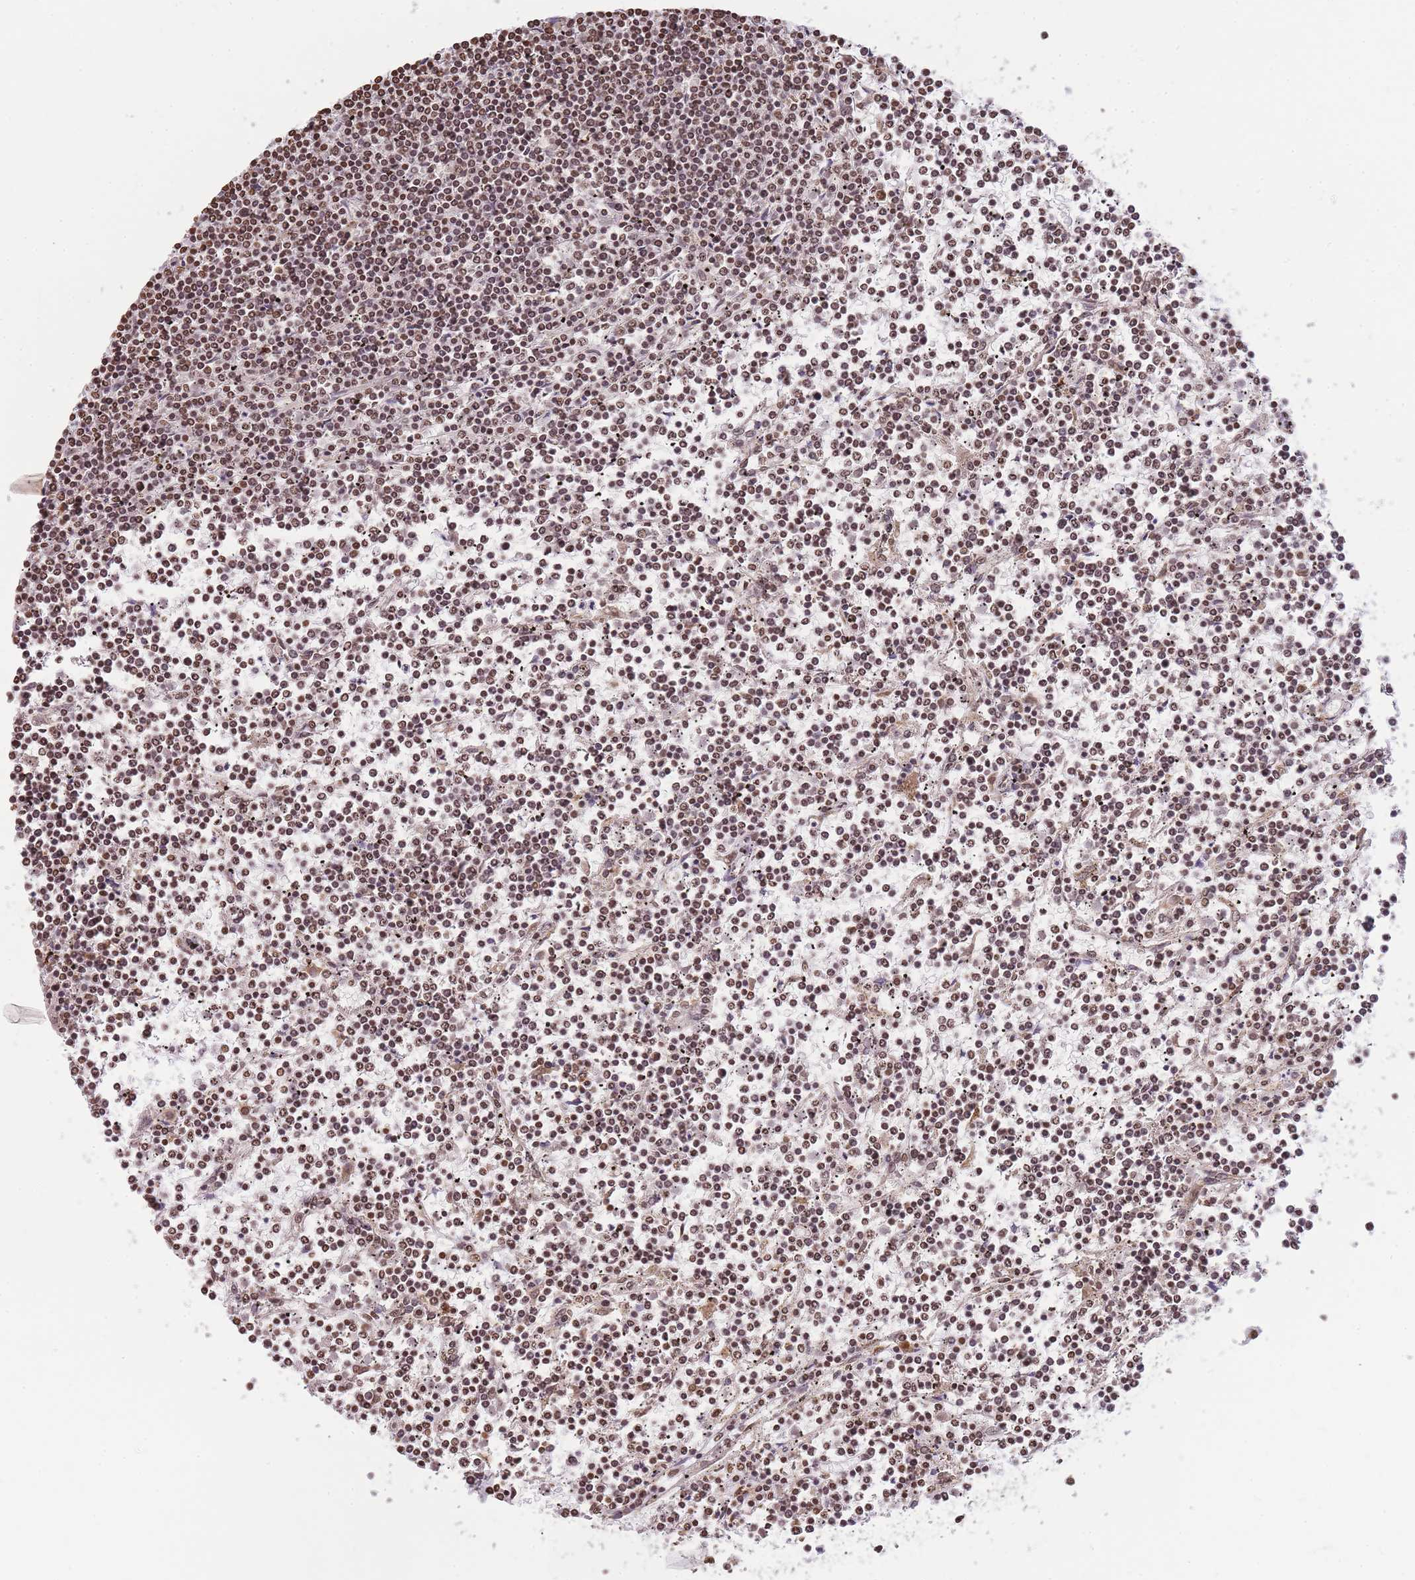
{"staining": {"intensity": "moderate", "quantity": ">75%", "location": "nuclear"}, "tissue": "lymphoma", "cell_type": "Tumor cells", "image_type": "cancer", "snomed": [{"axis": "morphology", "description": "Malignant lymphoma, non-Hodgkin's type, Low grade"}, {"axis": "topography", "description": "Spleen"}], "caption": "Immunohistochemical staining of human malignant lymphoma, non-Hodgkin's type (low-grade) exhibits medium levels of moderate nuclear expression in approximately >75% of tumor cells.", "gene": "WWTR1", "patient": {"sex": "female", "age": 19}}